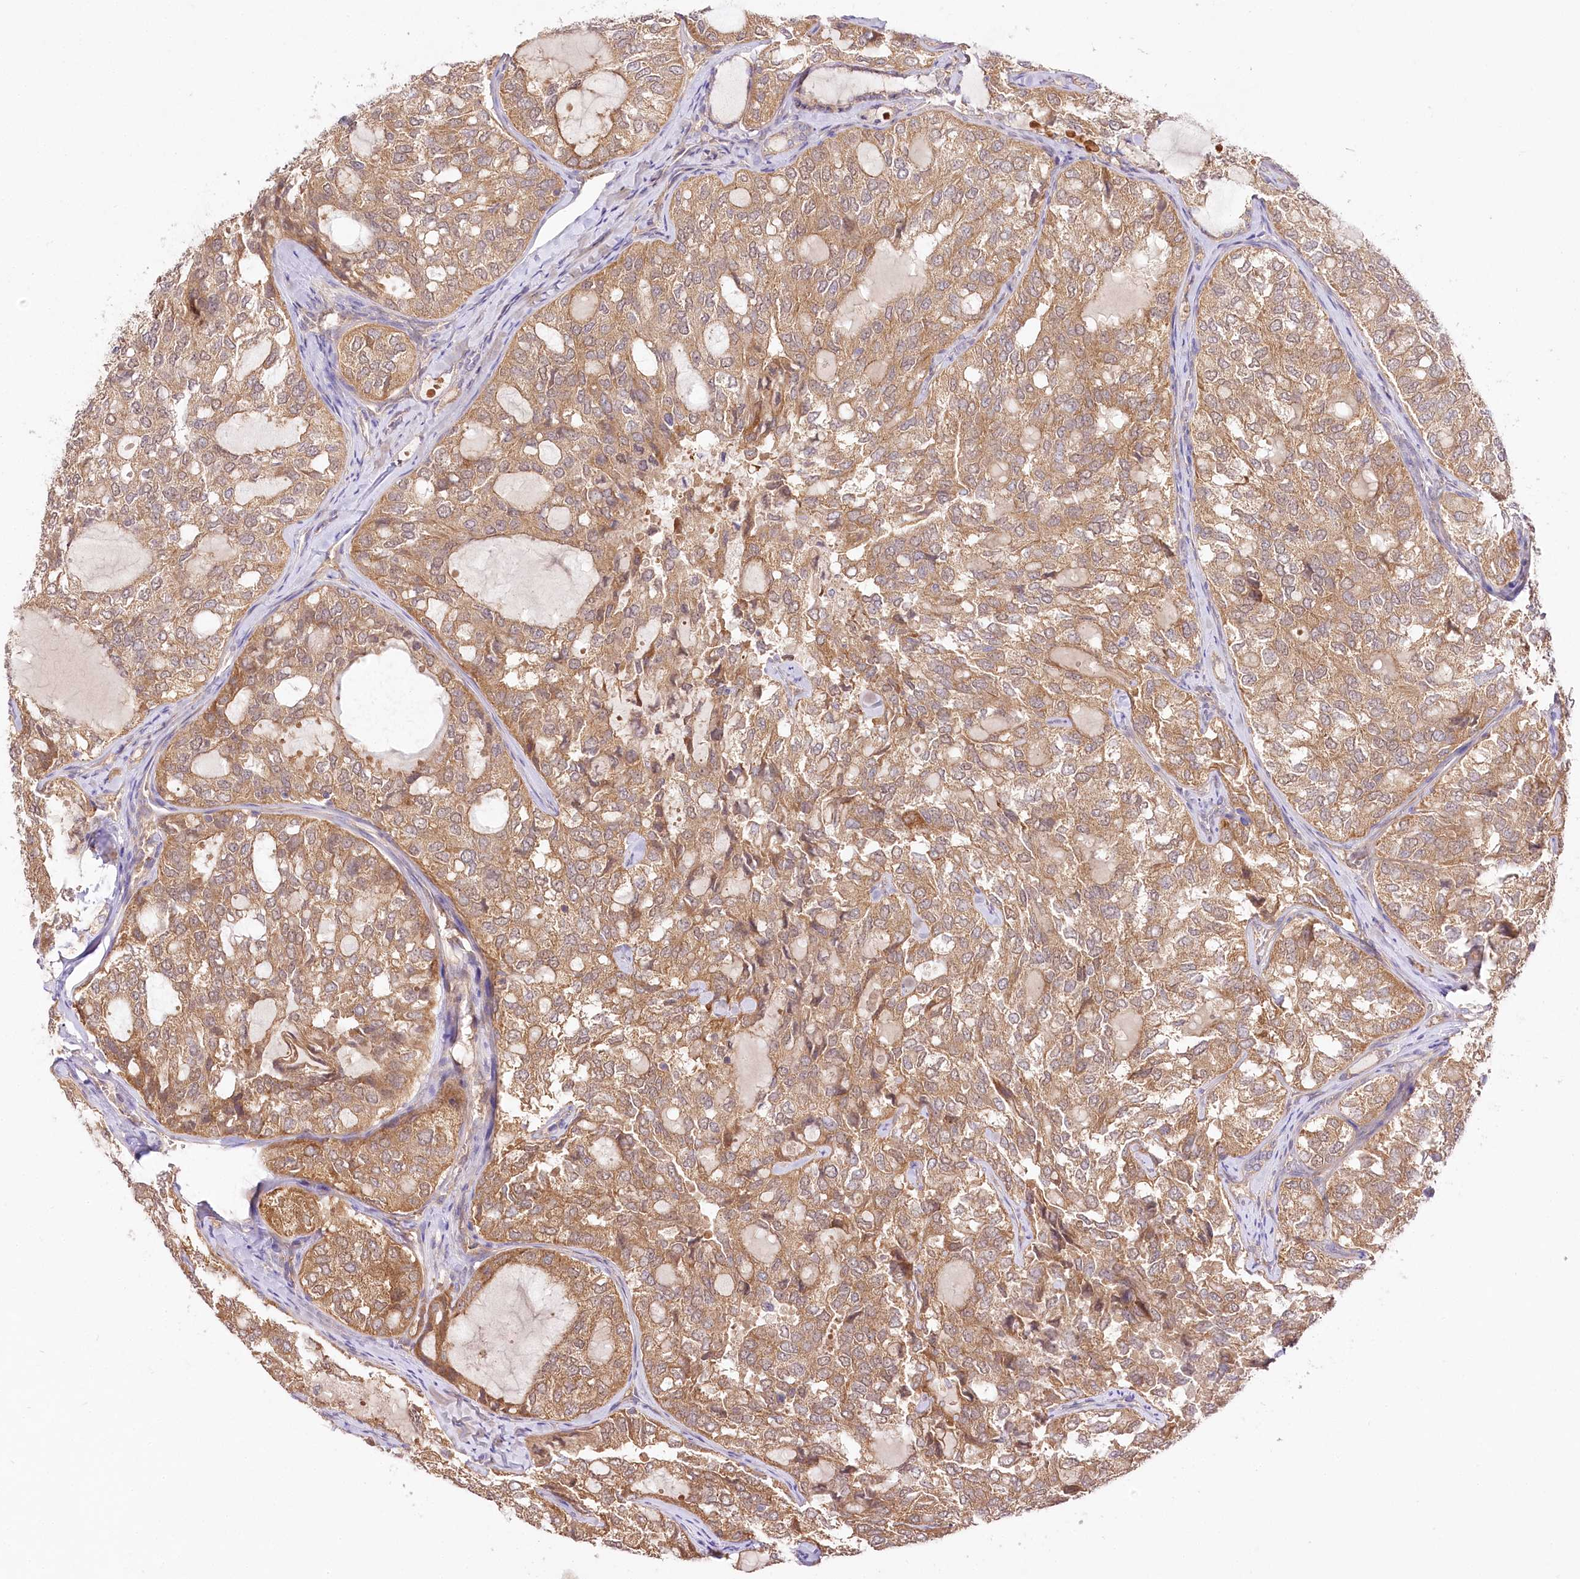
{"staining": {"intensity": "moderate", "quantity": ">75%", "location": "cytoplasmic/membranous"}, "tissue": "thyroid cancer", "cell_type": "Tumor cells", "image_type": "cancer", "snomed": [{"axis": "morphology", "description": "Follicular adenoma carcinoma, NOS"}, {"axis": "topography", "description": "Thyroid gland"}], "caption": "Tumor cells show moderate cytoplasmic/membranous staining in about >75% of cells in follicular adenoma carcinoma (thyroid).", "gene": "PYROXD1", "patient": {"sex": "male", "age": 75}}